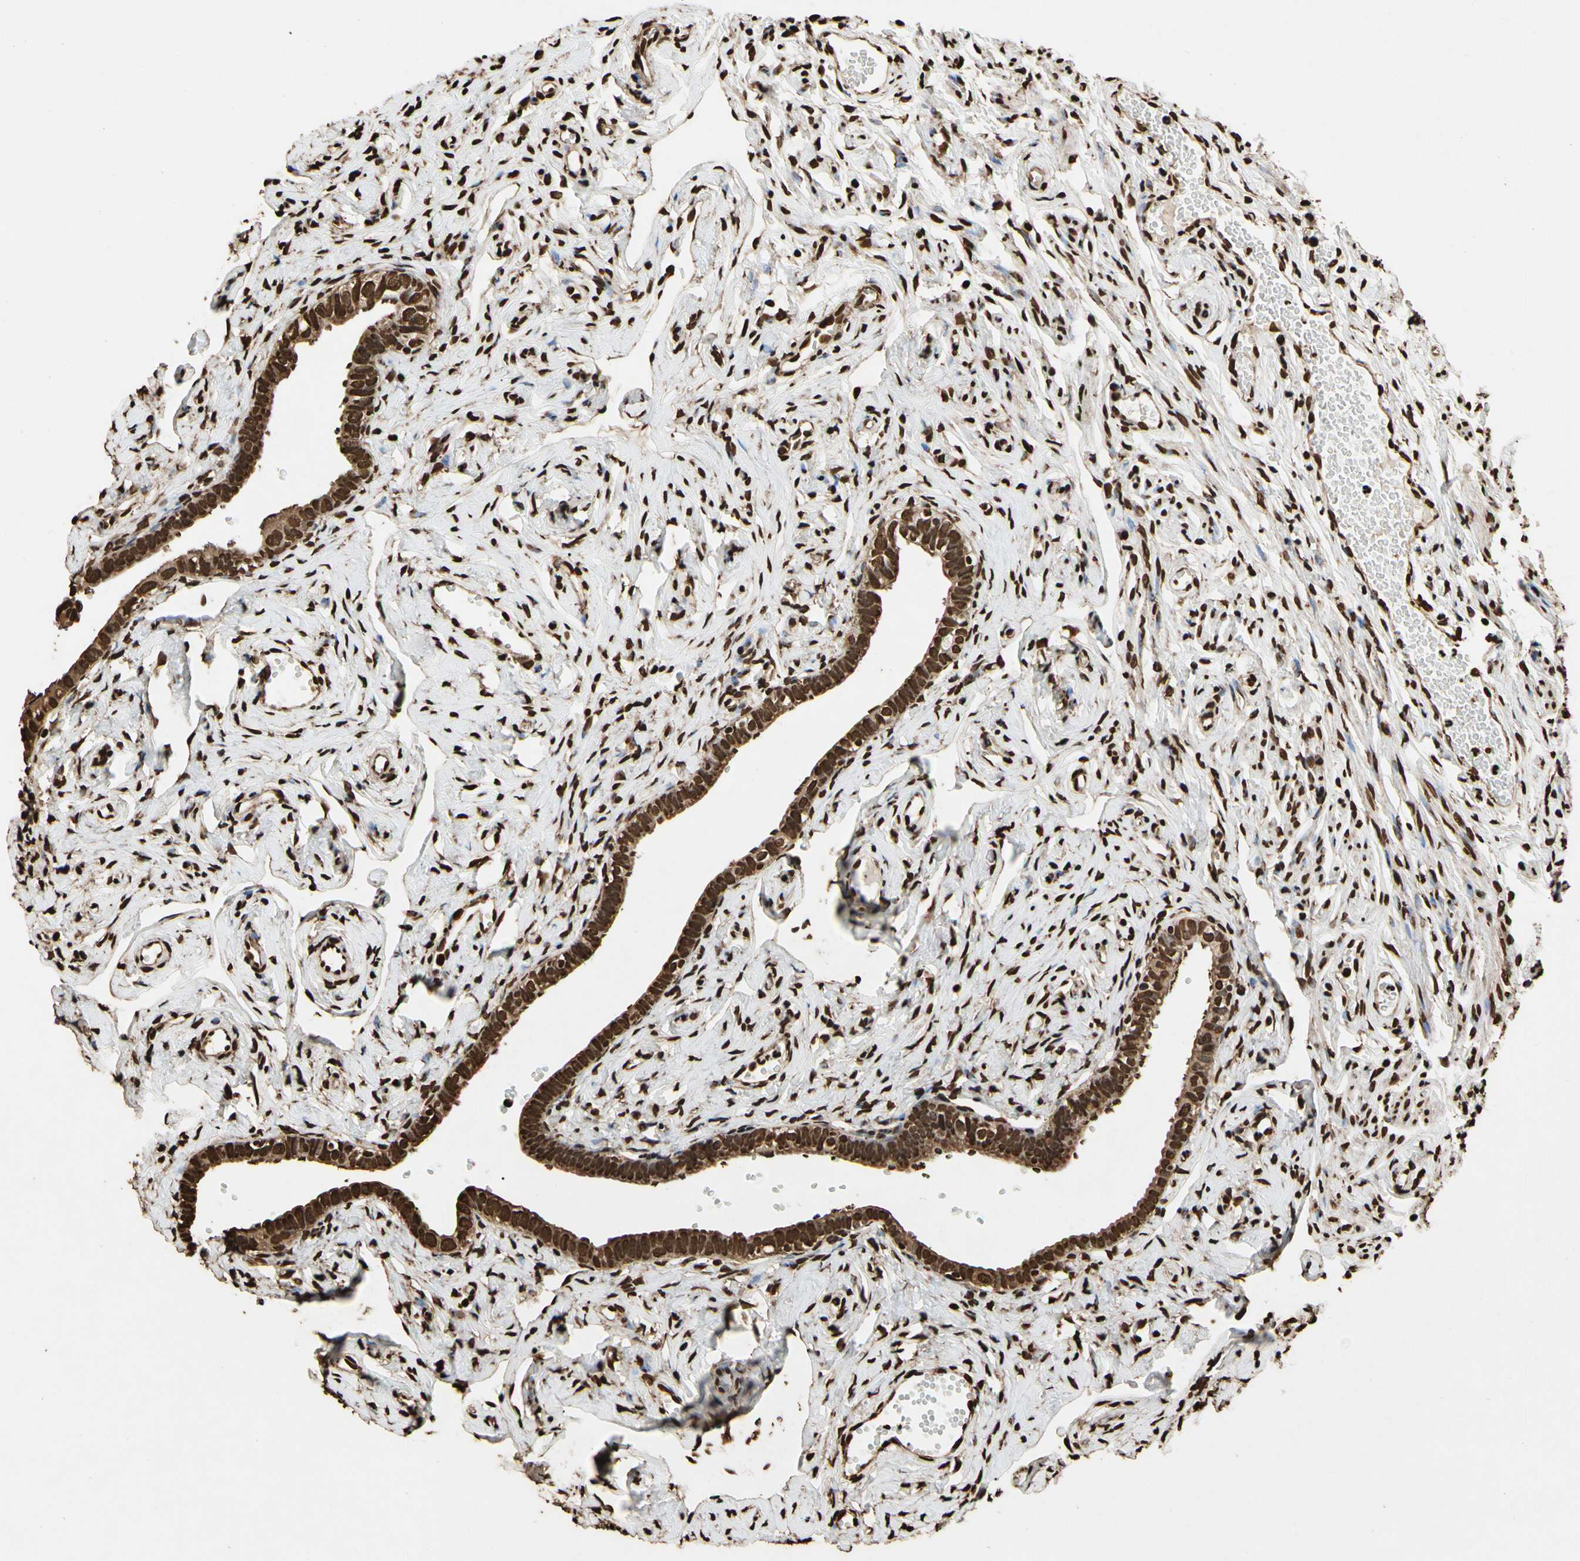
{"staining": {"intensity": "strong", "quantity": ">75%", "location": "cytoplasmic/membranous,nuclear"}, "tissue": "fallopian tube", "cell_type": "Glandular cells", "image_type": "normal", "snomed": [{"axis": "morphology", "description": "Normal tissue, NOS"}, {"axis": "topography", "description": "Fallopian tube"}], "caption": "Immunohistochemical staining of normal human fallopian tube demonstrates >75% levels of strong cytoplasmic/membranous,nuclear protein staining in approximately >75% of glandular cells.", "gene": "HNRNPK", "patient": {"sex": "female", "age": 71}}